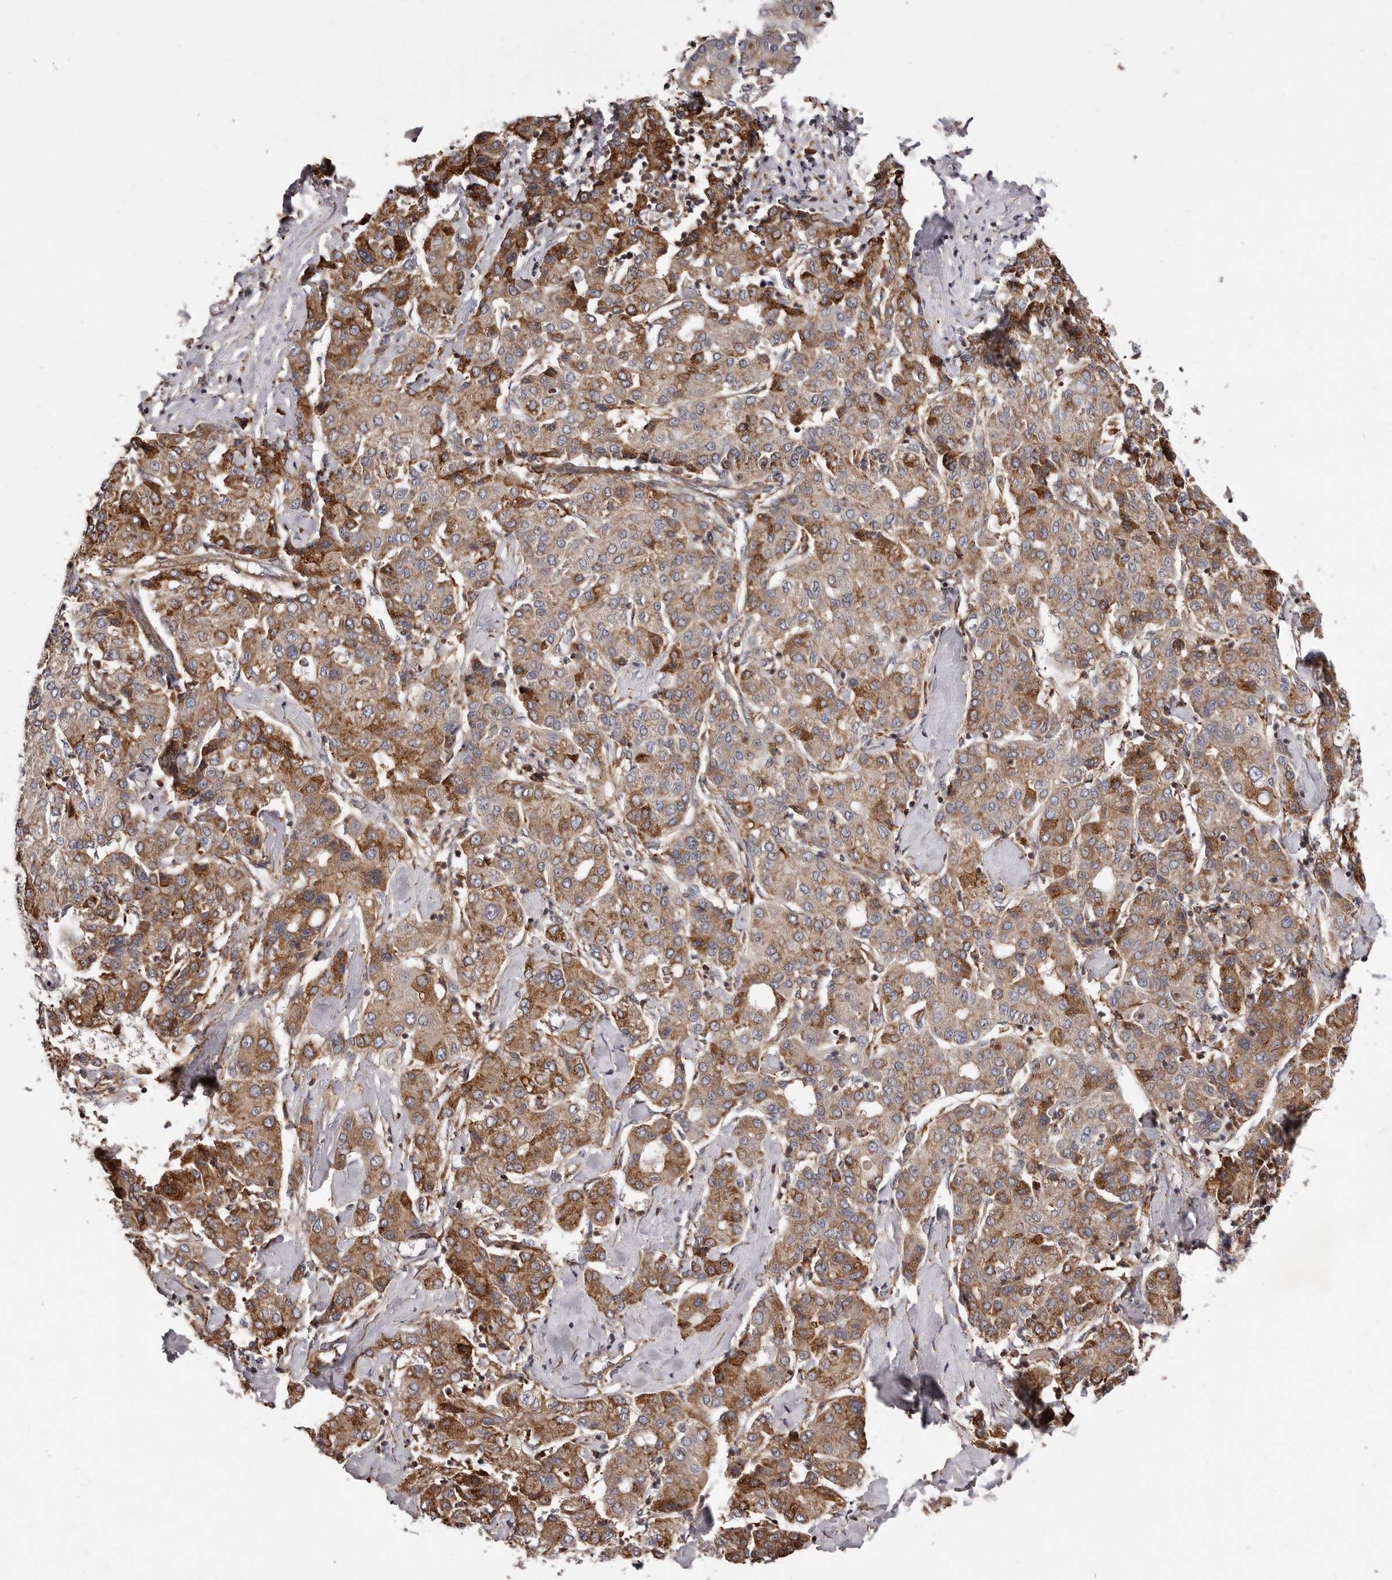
{"staining": {"intensity": "moderate", "quantity": ">75%", "location": "cytoplasmic/membranous"}, "tissue": "liver cancer", "cell_type": "Tumor cells", "image_type": "cancer", "snomed": [{"axis": "morphology", "description": "Carcinoma, Hepatocellular, NOS"}, {"axis": "topography", "description": "Liver"}], "caption": "The micrograph reveals a brown stain indicating the presence of a protein in the cytoplasmic/membranous of tumor cells in liver hepatocellular carcinoma.", "gene": "ALPK1", "patient": {"sex": "male", "age": 65}}